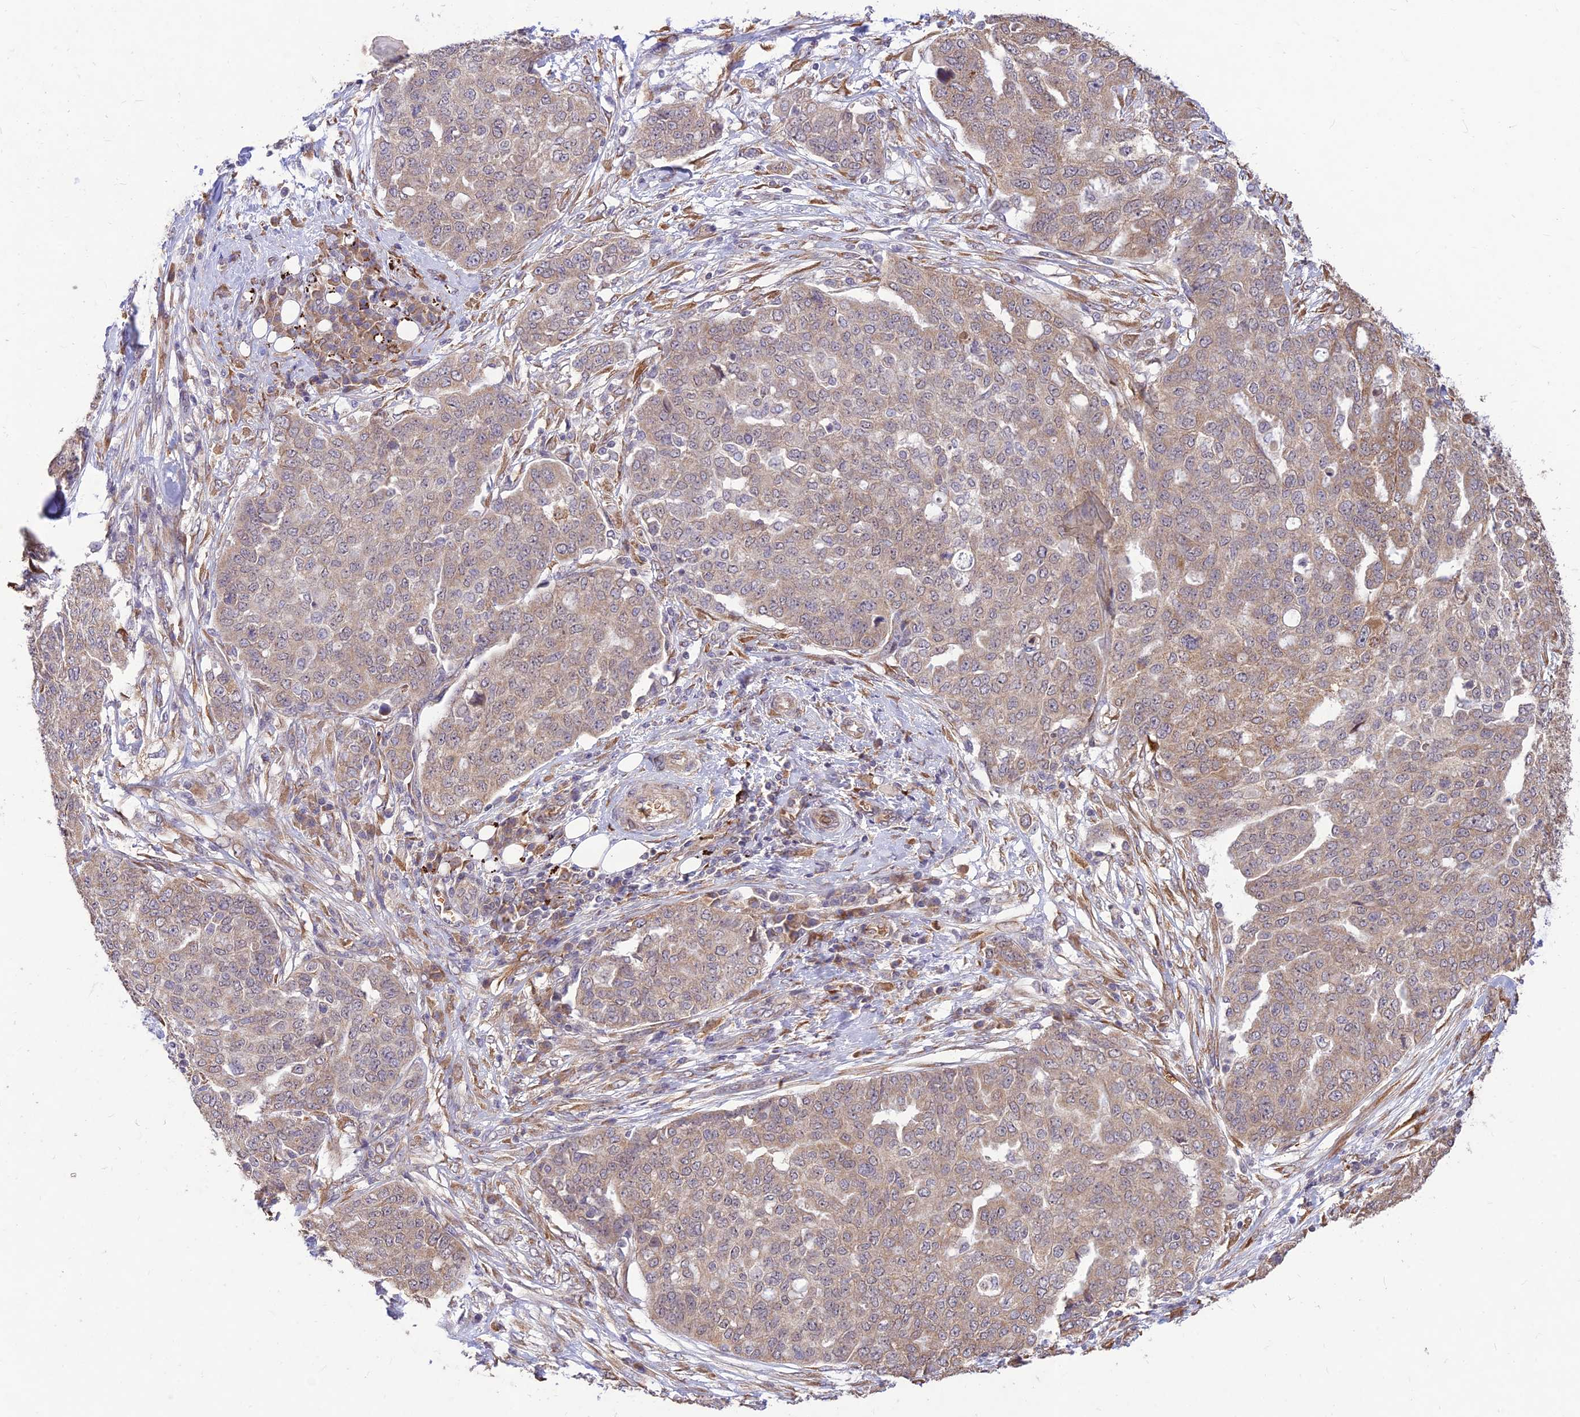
{"staining": {"intensity": "weak", "quantity": "<25%", "location": "cytoplasmic/membranous"}, "tissue": "ovarian cancer", "cell_type": "Tumor cells", "image_type": "cancer", "snomed": [{"axis": "morphology", "description": "Cystadenocarcinoma, serous, NOS"}, {"axis": "topography", "description": "Soft tissue"}, {"axis": "topography", "description": "Ovary"}], "caption": "Immunohistochemical staining of human ovarian cancer (serous cystadenocarcinoma) displays no significant staining in tumor cells. The staining was performed using DAB to visualize the protein expression in brown, while the nuclei were stained in blue with hematoxylin (Magnification: 20x).", "gene": "PPP1R11", "patient": {"sex": "female", "age": 57}}